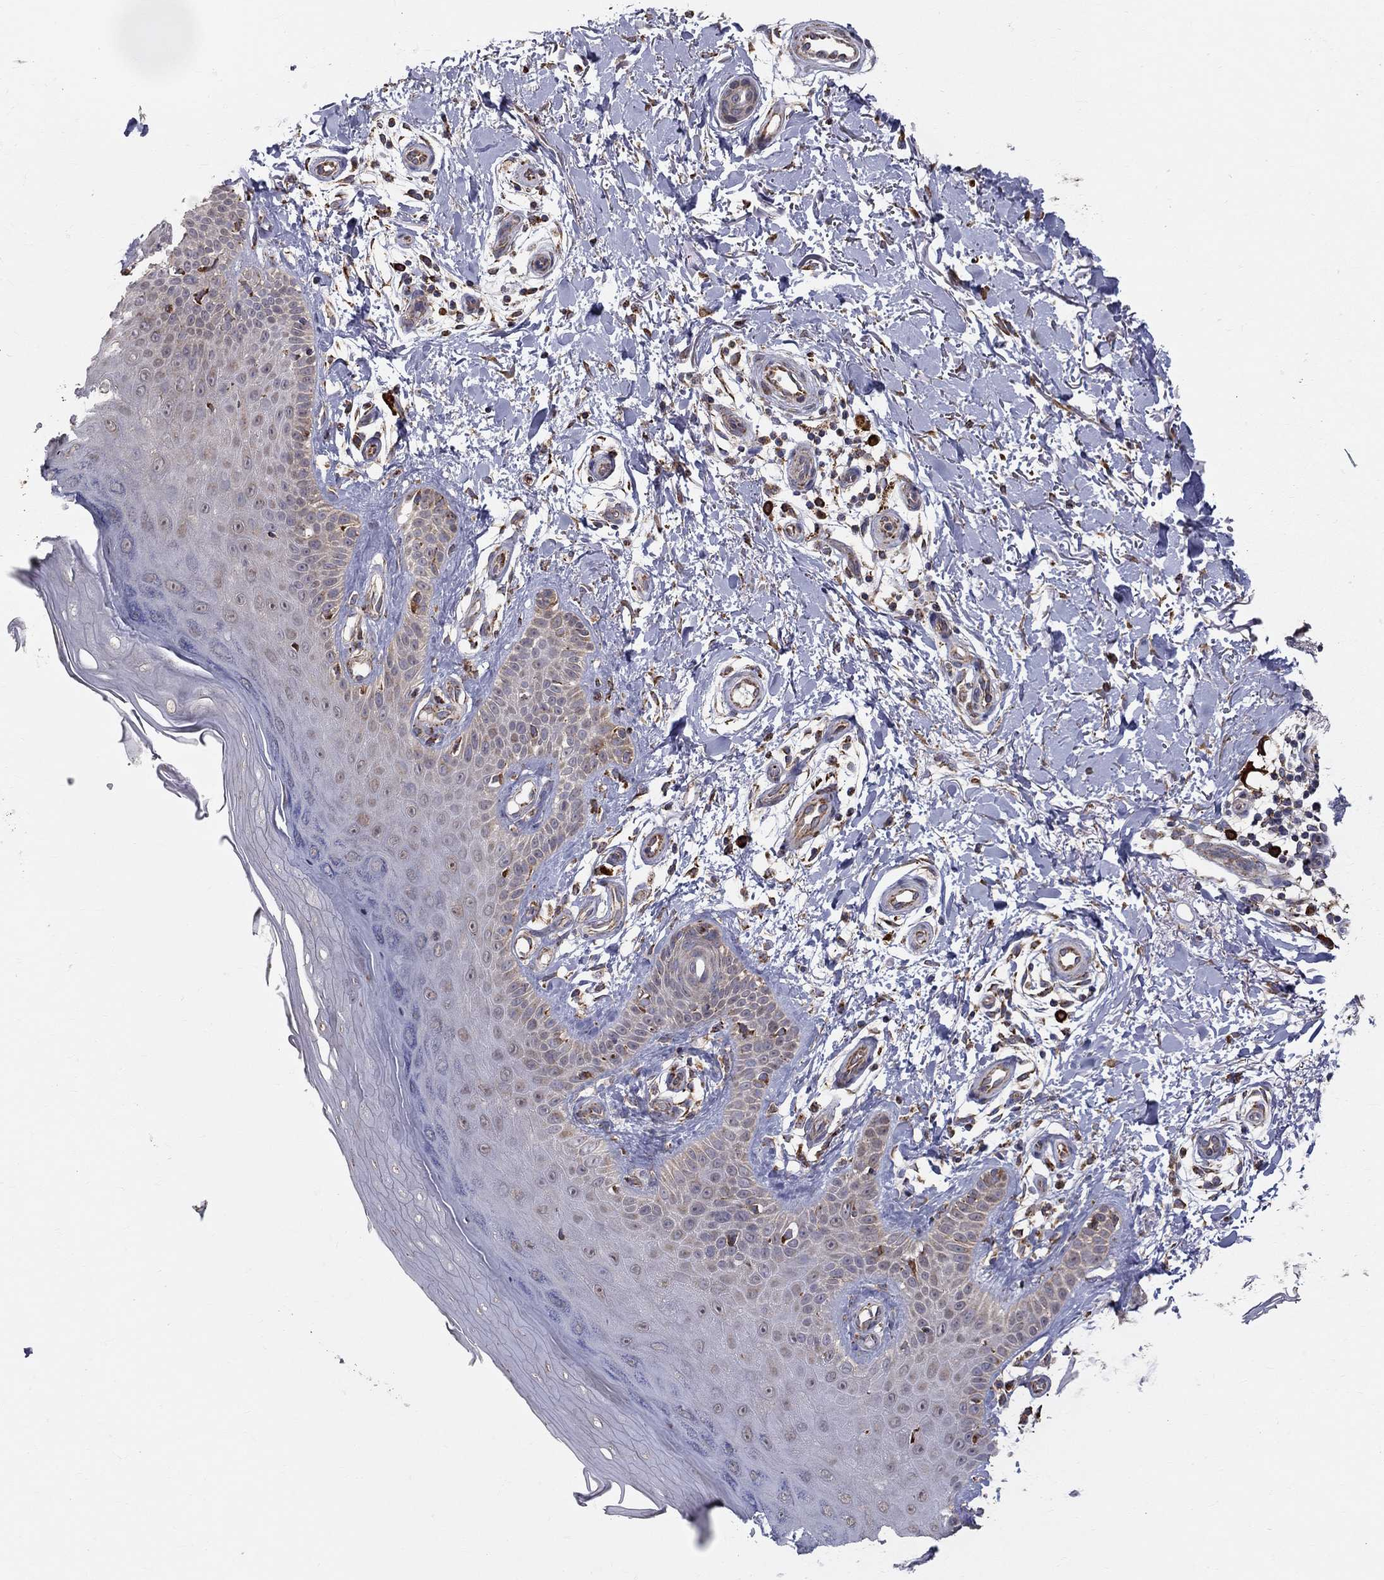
{"staining": {"intensity": "negative", "quantity": "none", "location": "none"}, "tissue": "skin", "cell_type": "Fibroblasts", "image_type": "normal", "snomed": [{"axis": "morphology", "description": "Normal tissue, NOS"}, {"axis": "morphology", "description": "Inflammation, NOS"}, {"axis": "morphology", "description": "Fibrosis, NOS"}, {"axis": "topography", "description": "Skin"}], "caption": "Immunohistochemistry (IHC) histopathology image of benign skin stained for a protein (brown), which displays no staining in fibroblasts.", "gene": "PRDX4", "patient": {"sex": "male", "age": 71}}